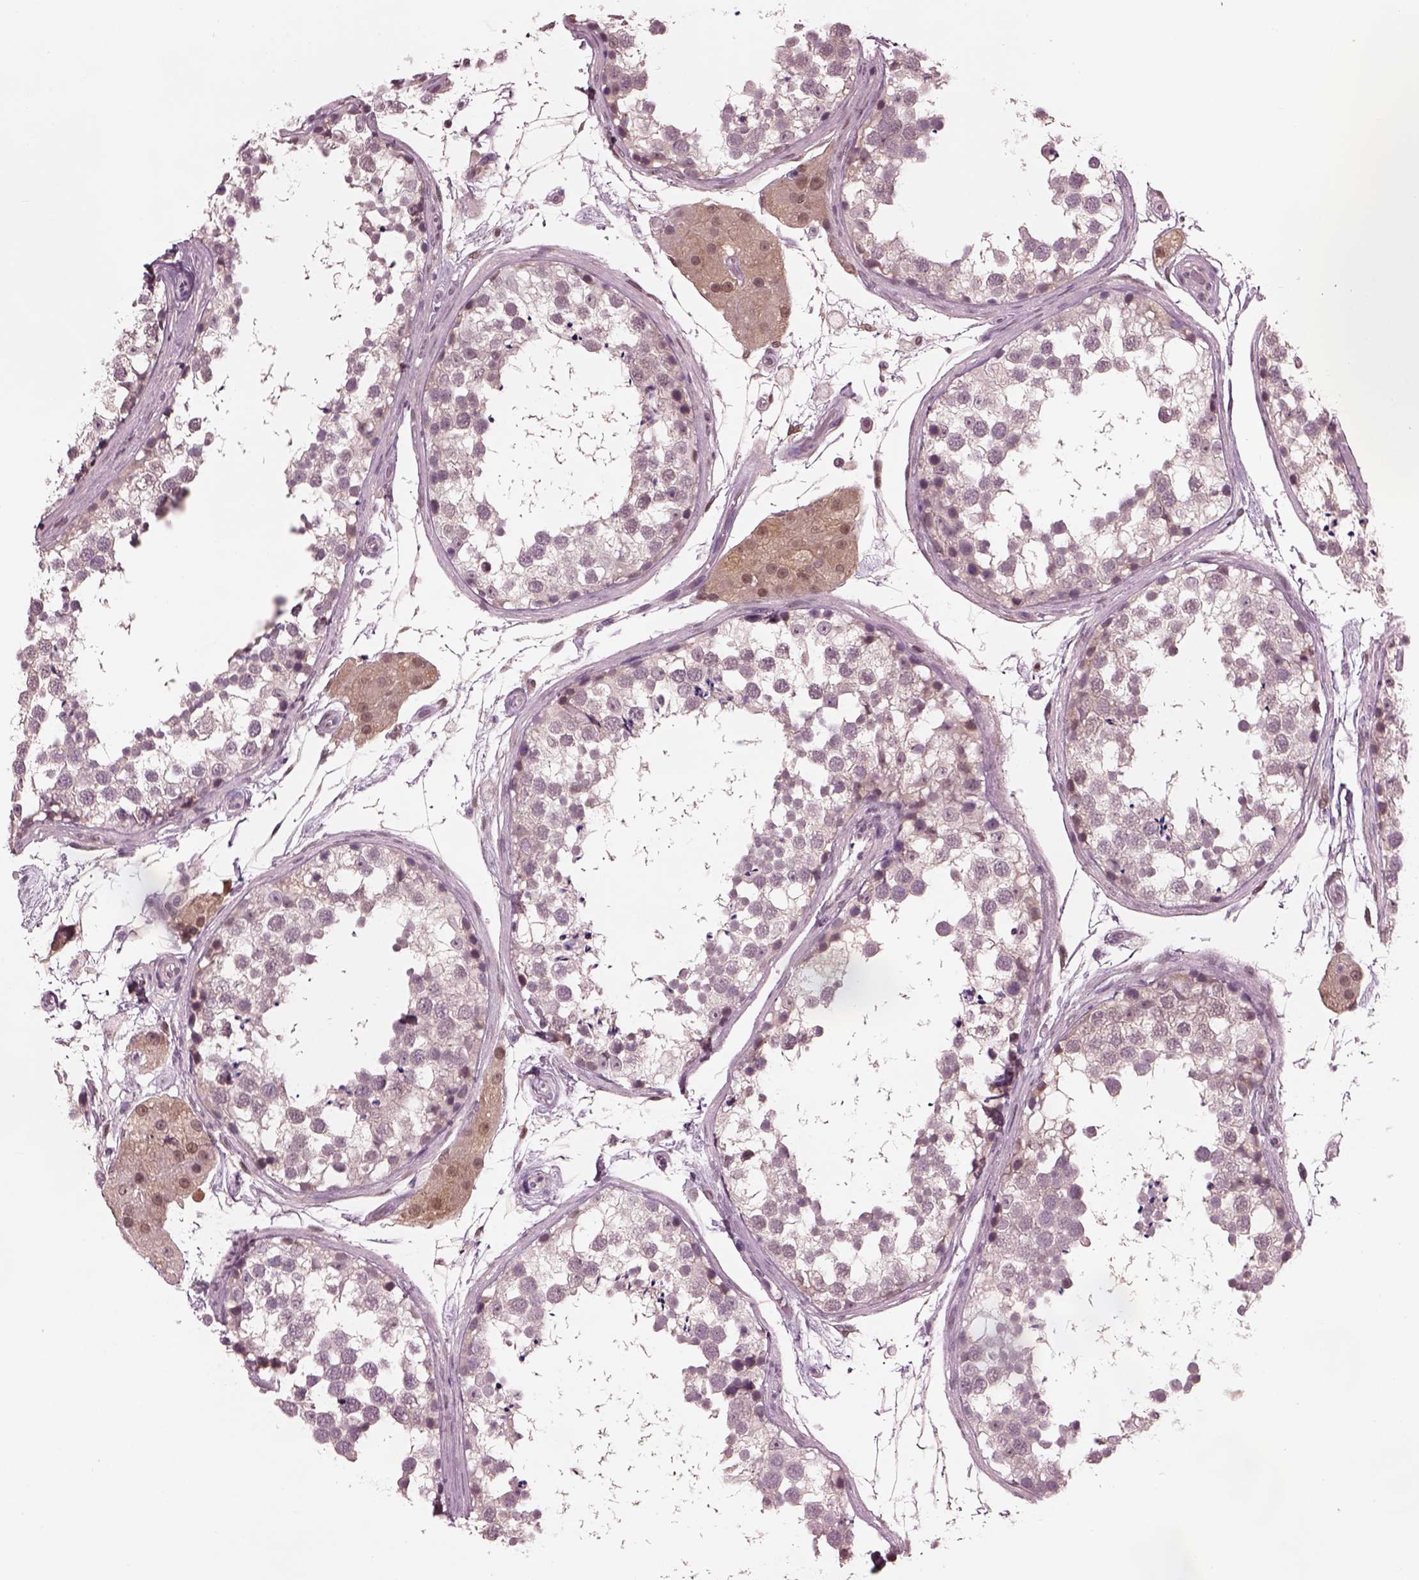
{"staining": {"intensity": "negative", "quantity": "none", "location": "none"}, "tissue": "testis", "cell_type": "Cells in seminiferous ducts", "image_type": "normal", "snomed": [{"axis": "morphology", "description": "Normal tissue, NOS"}, {"axis": "morphology", "description": "Seminoma, NOS"}, {"axis": "topography", "description": "Testis"}], "caption": "This is a image of immunohistochemistry staining of normal testis, which shows no staining in cells in seminiferous ducts.", "gene": "SRI", "patient": {"sex": "male", "age": 65}}